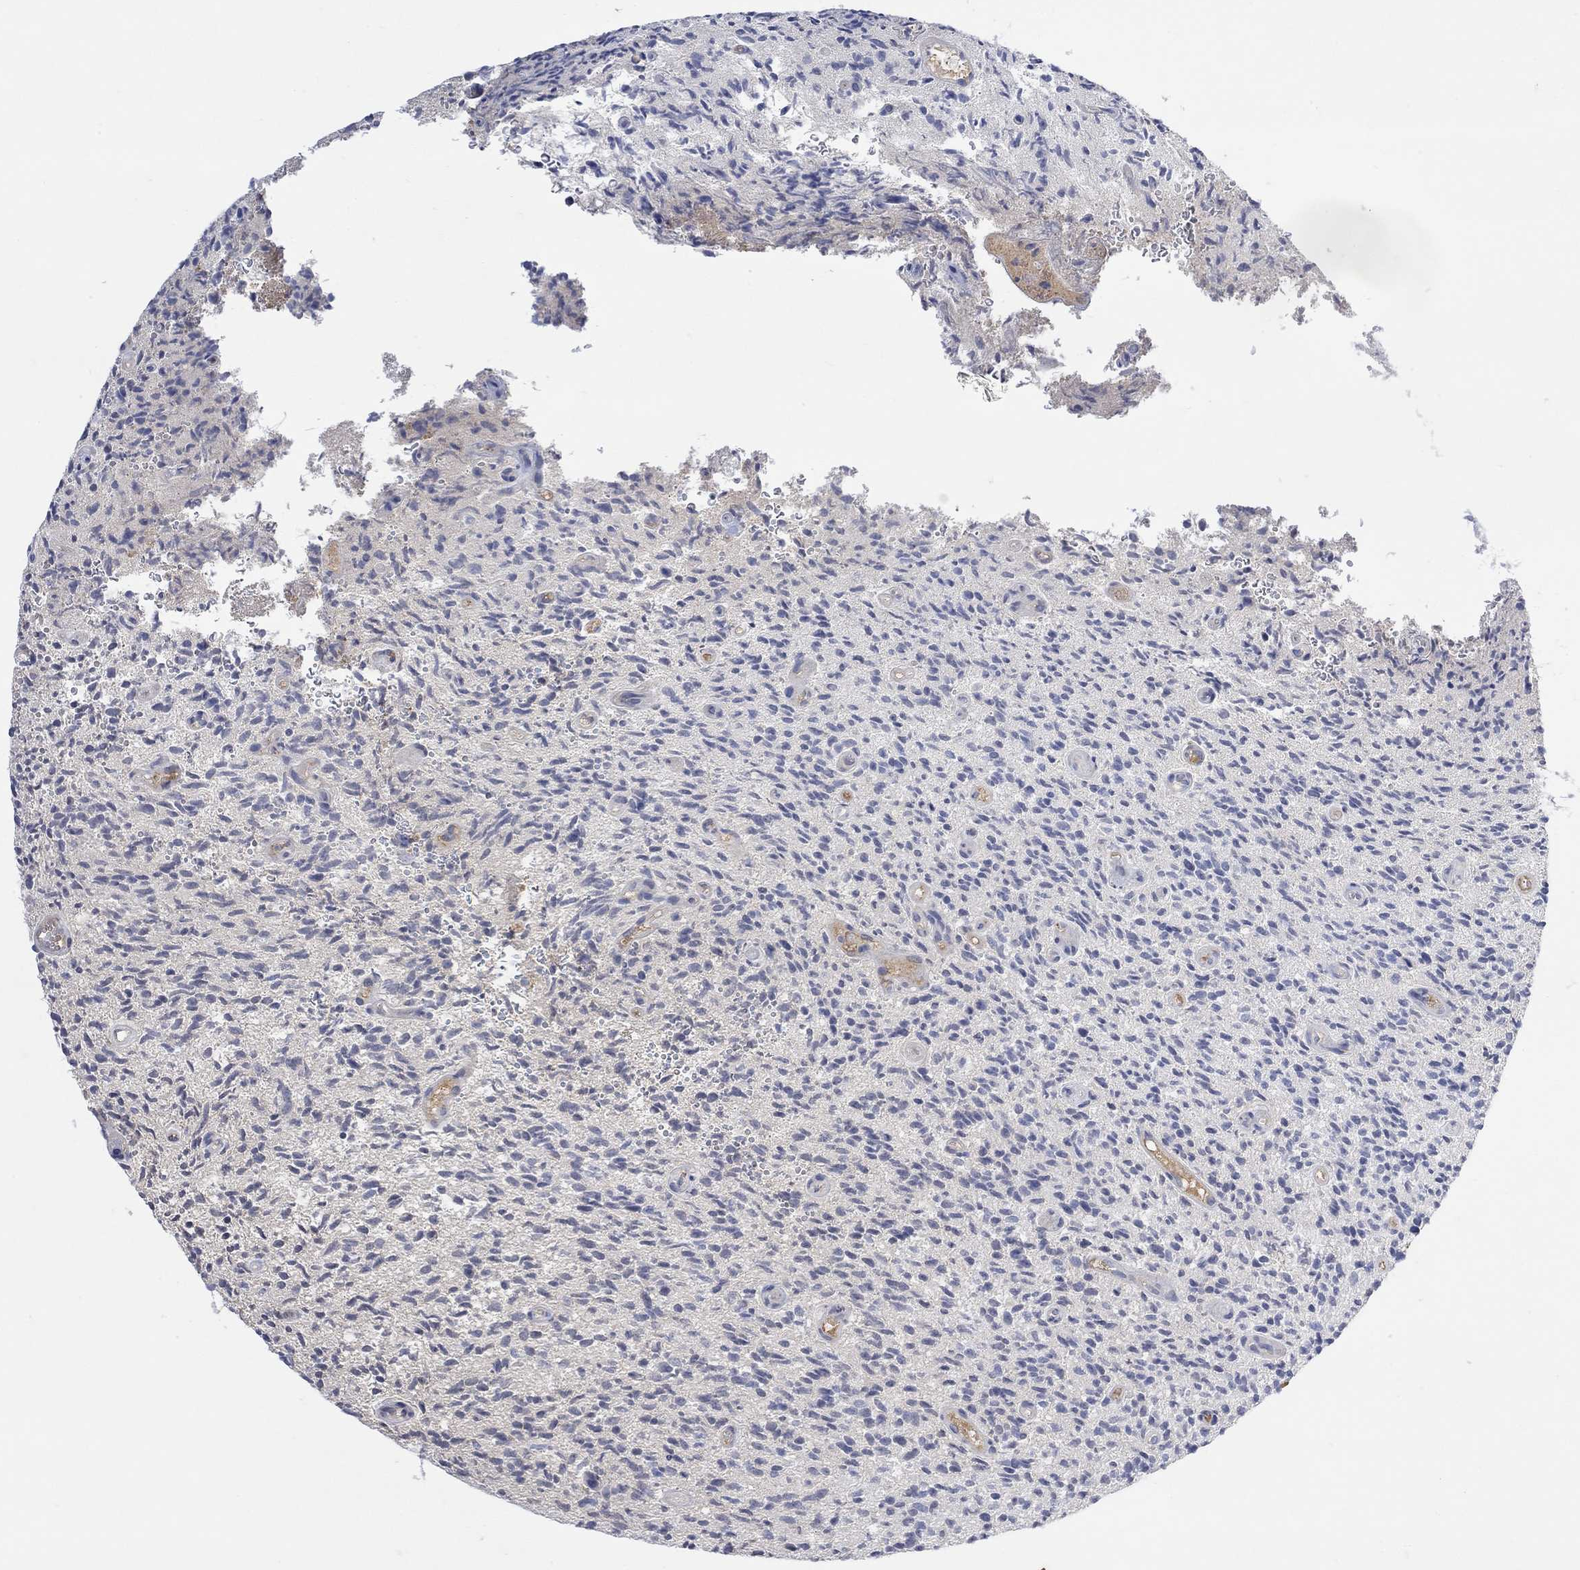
{"staining": {"intensity": "negative", "quantity": "none", "location": "none"}, "tissue": "glioma", "cell_type": "Tumor cells", "image_type": "cancer", "snomed": [{"axis": "morphology", "description": "Glioma, malignant, High grade"}, {"axis": "topography", "description": "Brain"}], "caption": "An IHC image of glioma is shown. There is no staining in tumor cells of glioma.", "gene": "MSTN", "patient": {"sex": "male", "age": 64}}